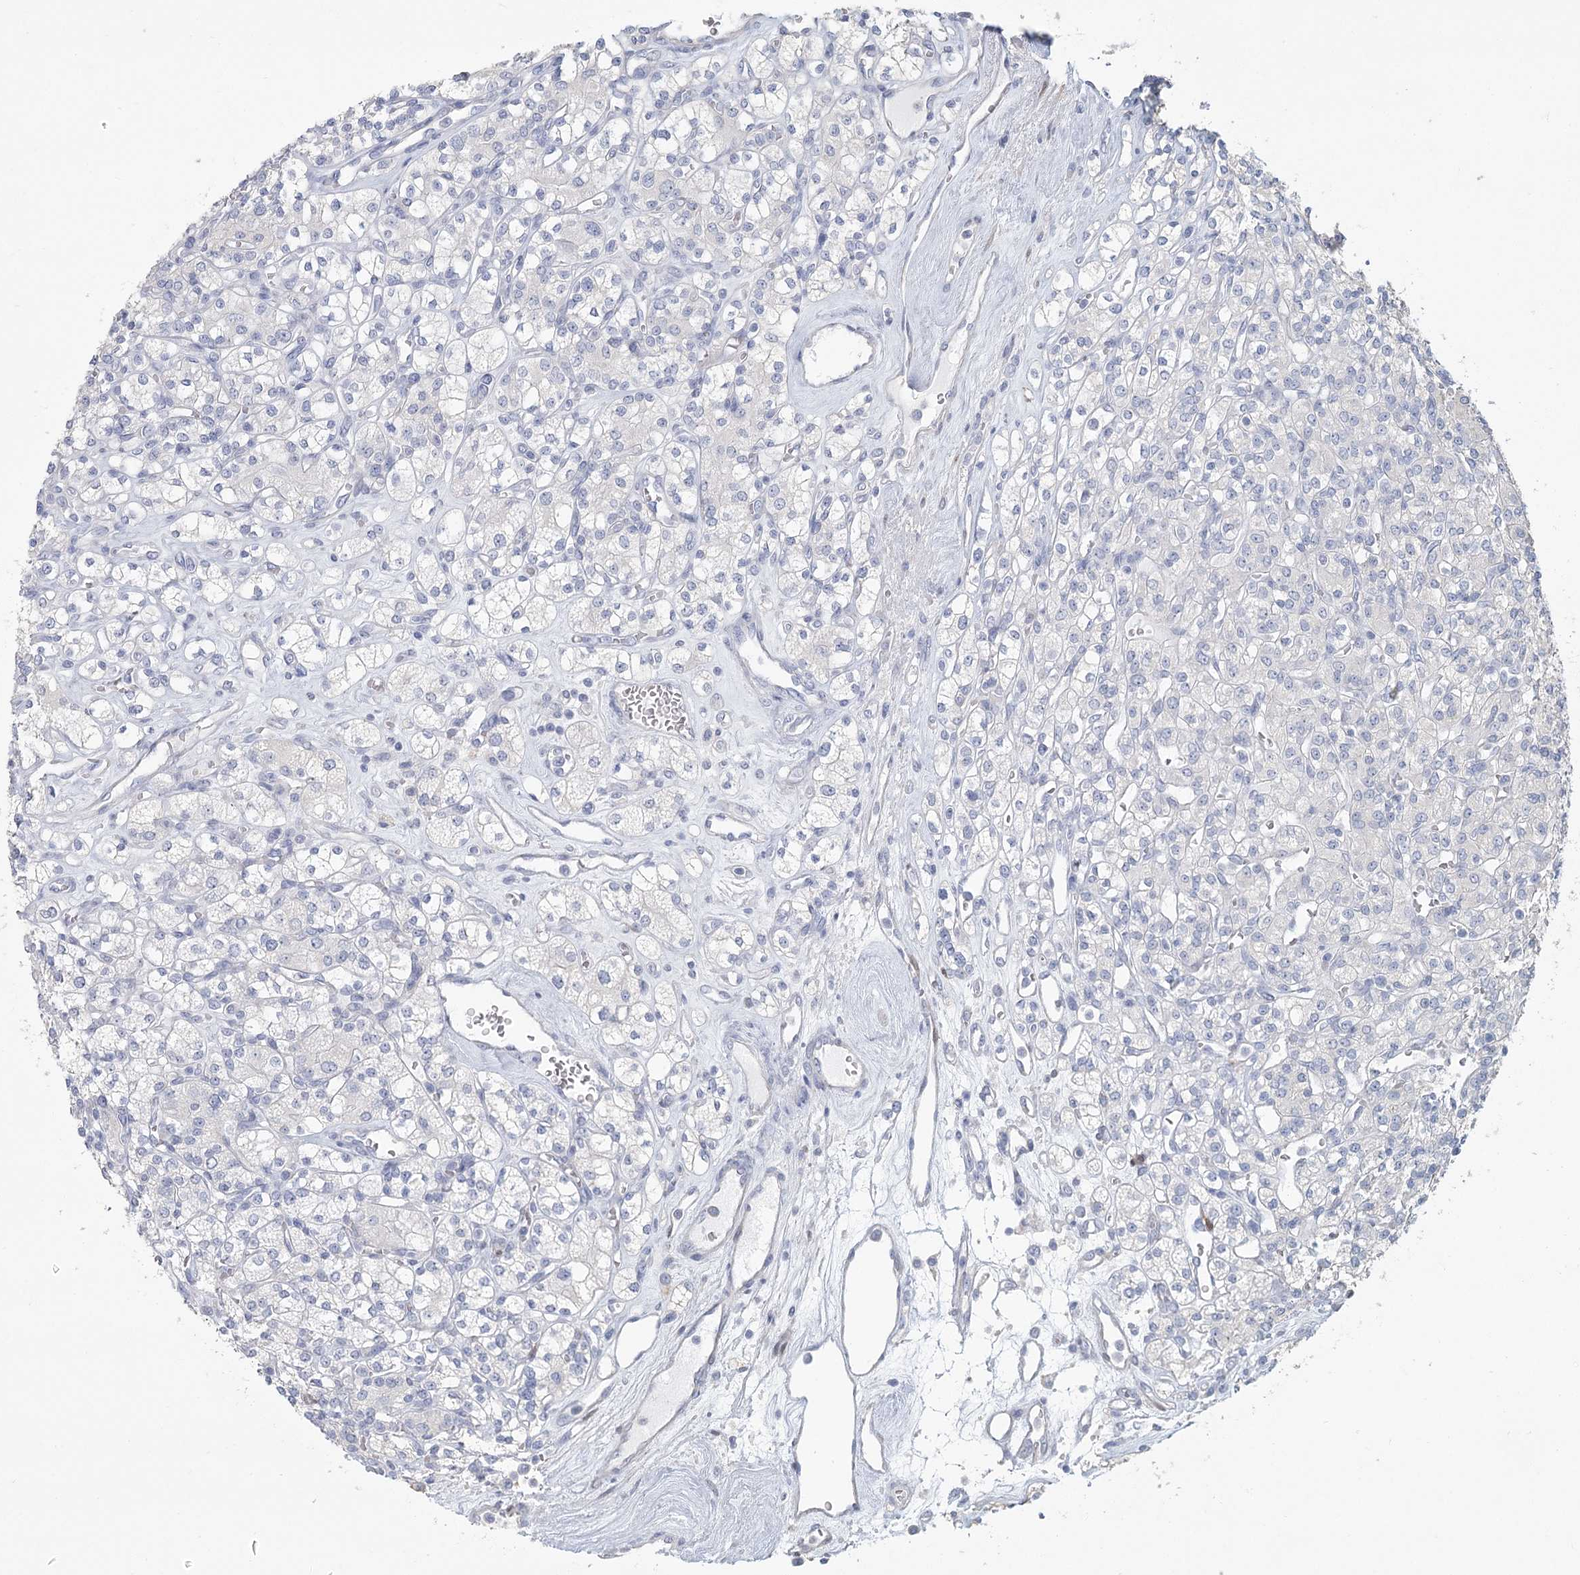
{"staining": {"intensity": "negative", "quantity": "none", "location": "none"}, "tissue": "renal cancer", "cell_type": "Tumor cells", "image_type": "cancer", "snomed": [{"axis": "morphology", "description": "Adenocarcinoma, NOS"}, {"axis": "topography", "description": "Kidney"}], "caption": "IHC image of neoplastic tissue: renal cancer stained with DAB displays no significant protein positivity in tumor cells. Nuclei are stained in blue.", "gene": "CNTLN", "patient": {"sex": "male", "age": 77}}